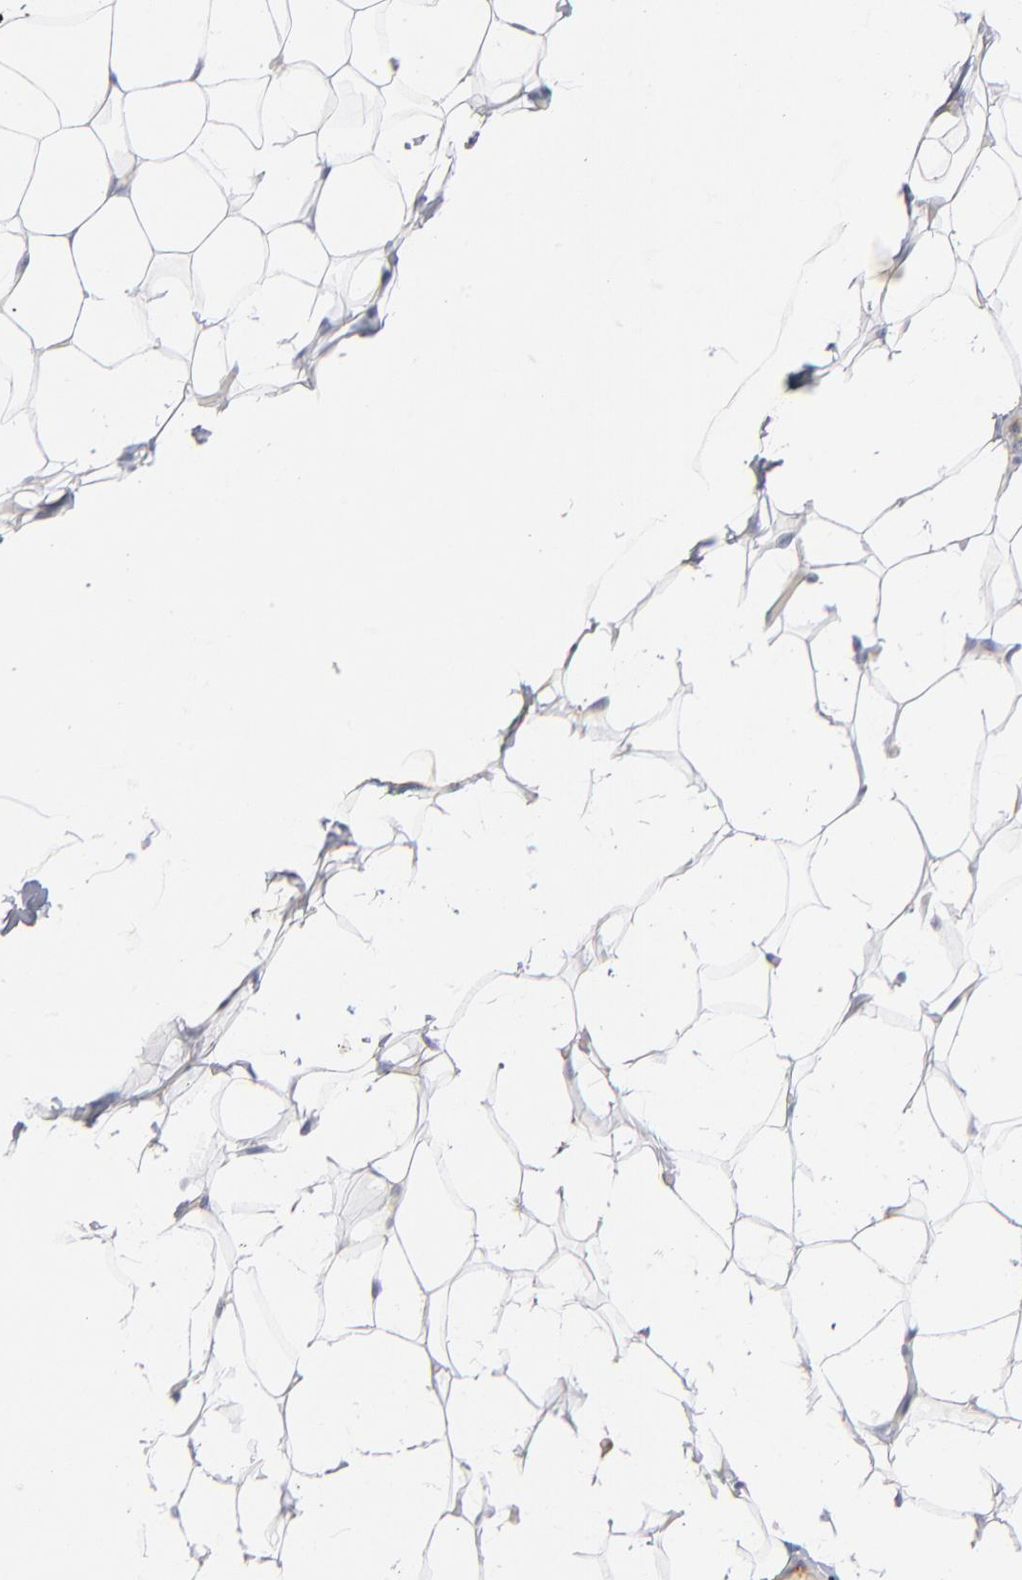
{"staining": {"intensity": "moderate", "quantity": "<25%", "location": "cytoplasmic/membranous"}, "tissue": "adipose tissue", "cell_type": "Adipocytes", "image_type": "normal", "snomed": [{"axis": "morphology", "description": "Normal tissue, NOS"}, {"axis": "topography", "description": "Soft tissue"}], "caption": "Protein analysis of normal adipose tissue exhibits moderate cytoplasmic/membranous positivity in about <25% of adipocytes.", "gene": "APOH", "patient": {"sex": "male", "age": 26}}